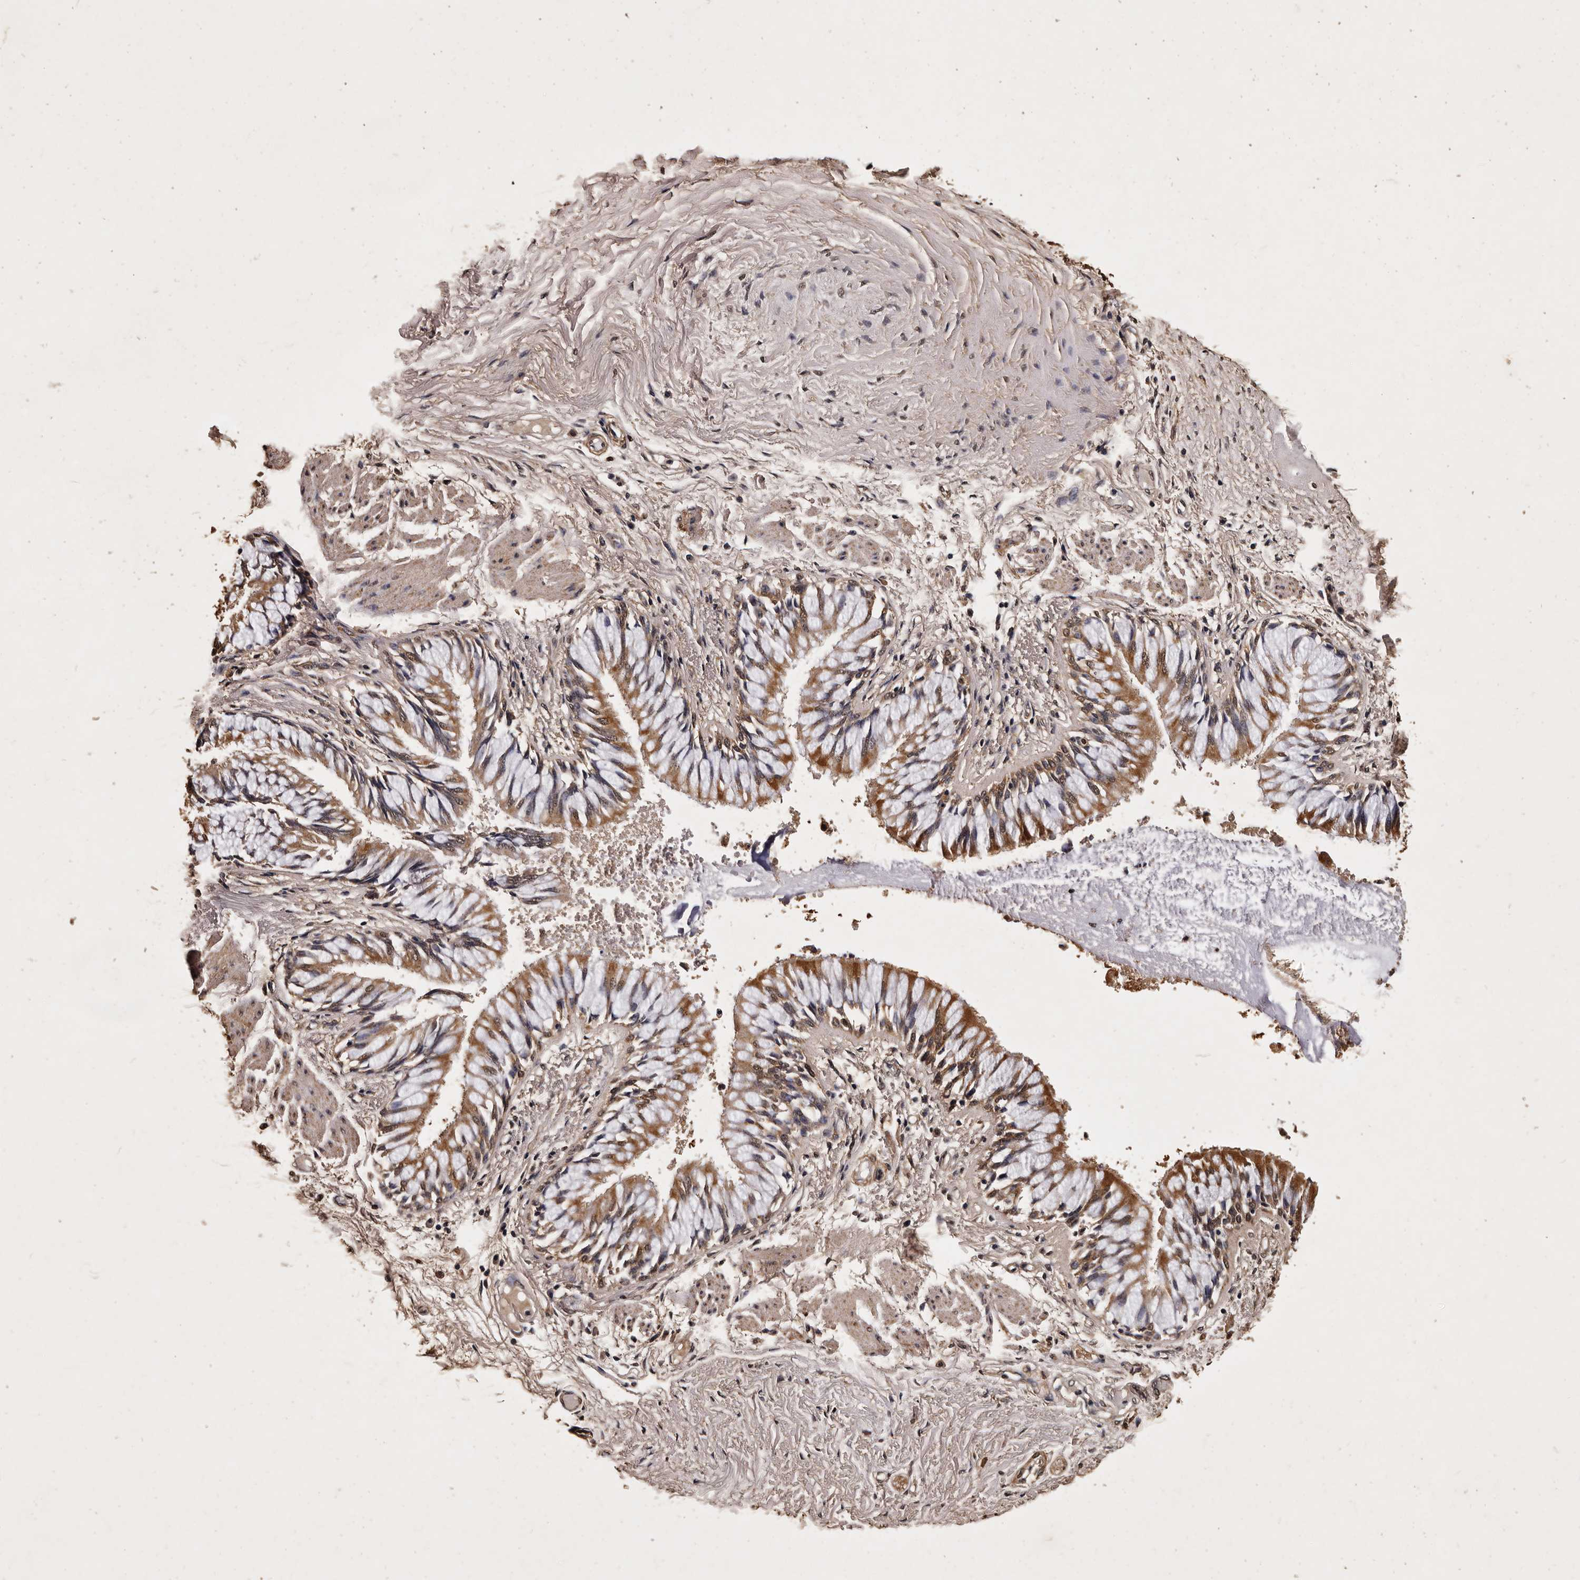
{"staining": {"intensity": "moderate", "quantity": "25%-75%", "location": "cytoplasmic/membranous"}, "tissue": "bronchus", "cell_type": "Respiratory epithelial cells", "image_type": "normal", "snomed": [{"axis": "morphology", "description": "Normal tissue, NOS"}, {"axis": "topography", "description": "Cartilage tissue"}, {"axis": "topography", "description": "Bronchus"}, {"axis": "topography", "description": "Lung"}], "caption": "Moderate cytoplasmic/membranous protein expression is identified in about 25%-75% of respiratory epithelial cells in bronchus. (DAB (3,3'-diaminobenzidine) = brown stain, brightfield microscopy at high magnification).", "gene": "PARS2", "patient": {"sex": "male", "age": 64}}